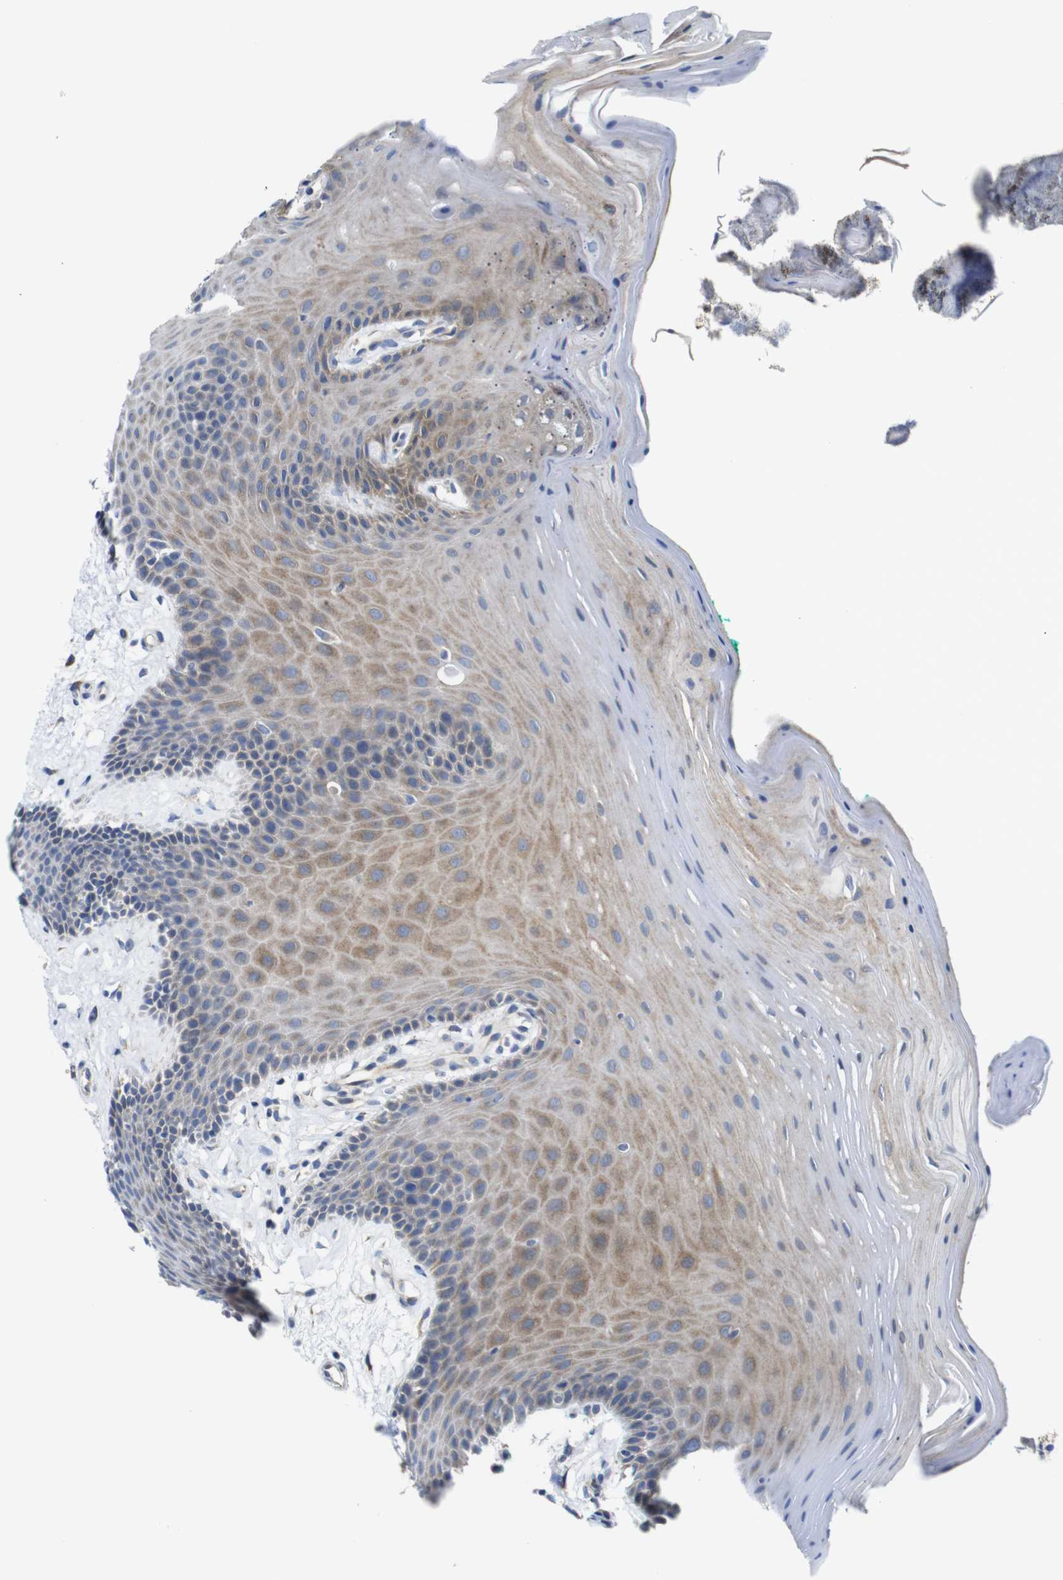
{"staining": {"intensity": "weak", "quantity": ">75%", "location": "cytoplasmic/membranous"}, "tissue": "oral mucosa", "cell_type": "Squamous epithelial cells", "image_type": "normal", "snomed": [{"axis": "morphology", "description": "Normal tissue, NOS"}, {"axis": "topography", "description": "Skeletal muscle"}, {"axis": "topography", "description": "Oral tissue"}], "caption": "Protein positivity by IHC exhibits weak cytoplasmic/membranous staining in approximately >75% of squamous epithelial cells in unremarkable oral mucosa. The staining was performed using DAB to visualize the protein expression in brown, while the nuclei were stained in blue with hematoxylin (Magnification: 20x).", "gene": "DDRGK1", "patient": {"sex": "male", "age": 58}}